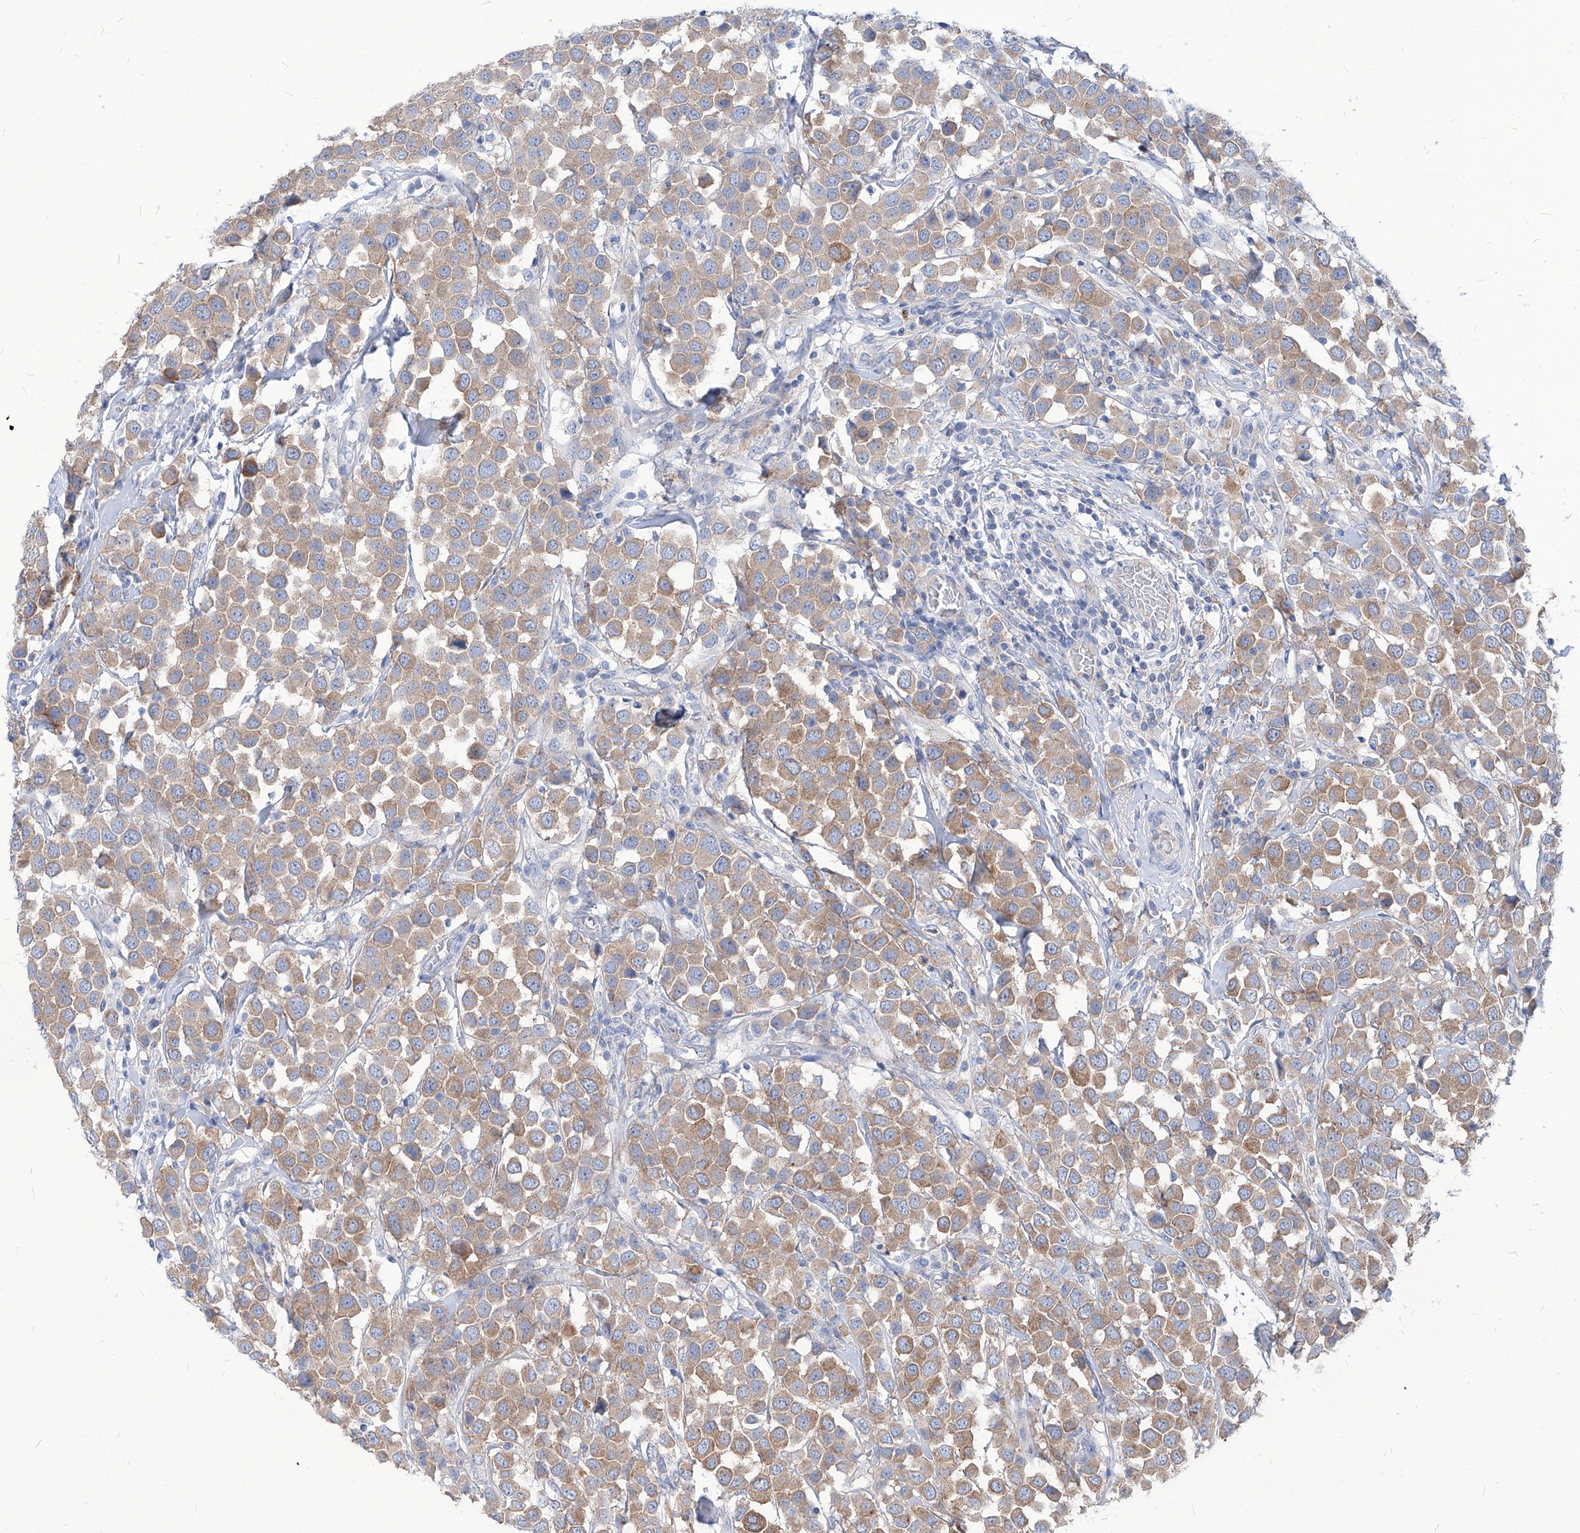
{"staining": {"intensity": "moderate", "quantity": ">75%", "location": "cytoplasmic/membranous"}, "tissue": "breast cancer", "cell_type": "Tumor cells", "image_type": "cancer", "snomed": [{"axis": "morphology", "description": "Duct carcinoma"}, {"axis": "topography", "description": "Breast"}], "caption": "The photomicrograph demonstrates a brown stain indicating the presence of a protein in the cytoplasmic/membranous of tumor cells in breast cancer. The protein is shown in brown color, while the nuclei are stained blue.", "gene": "AKAP10", "patient": {"sex": "female", "age": 61}}